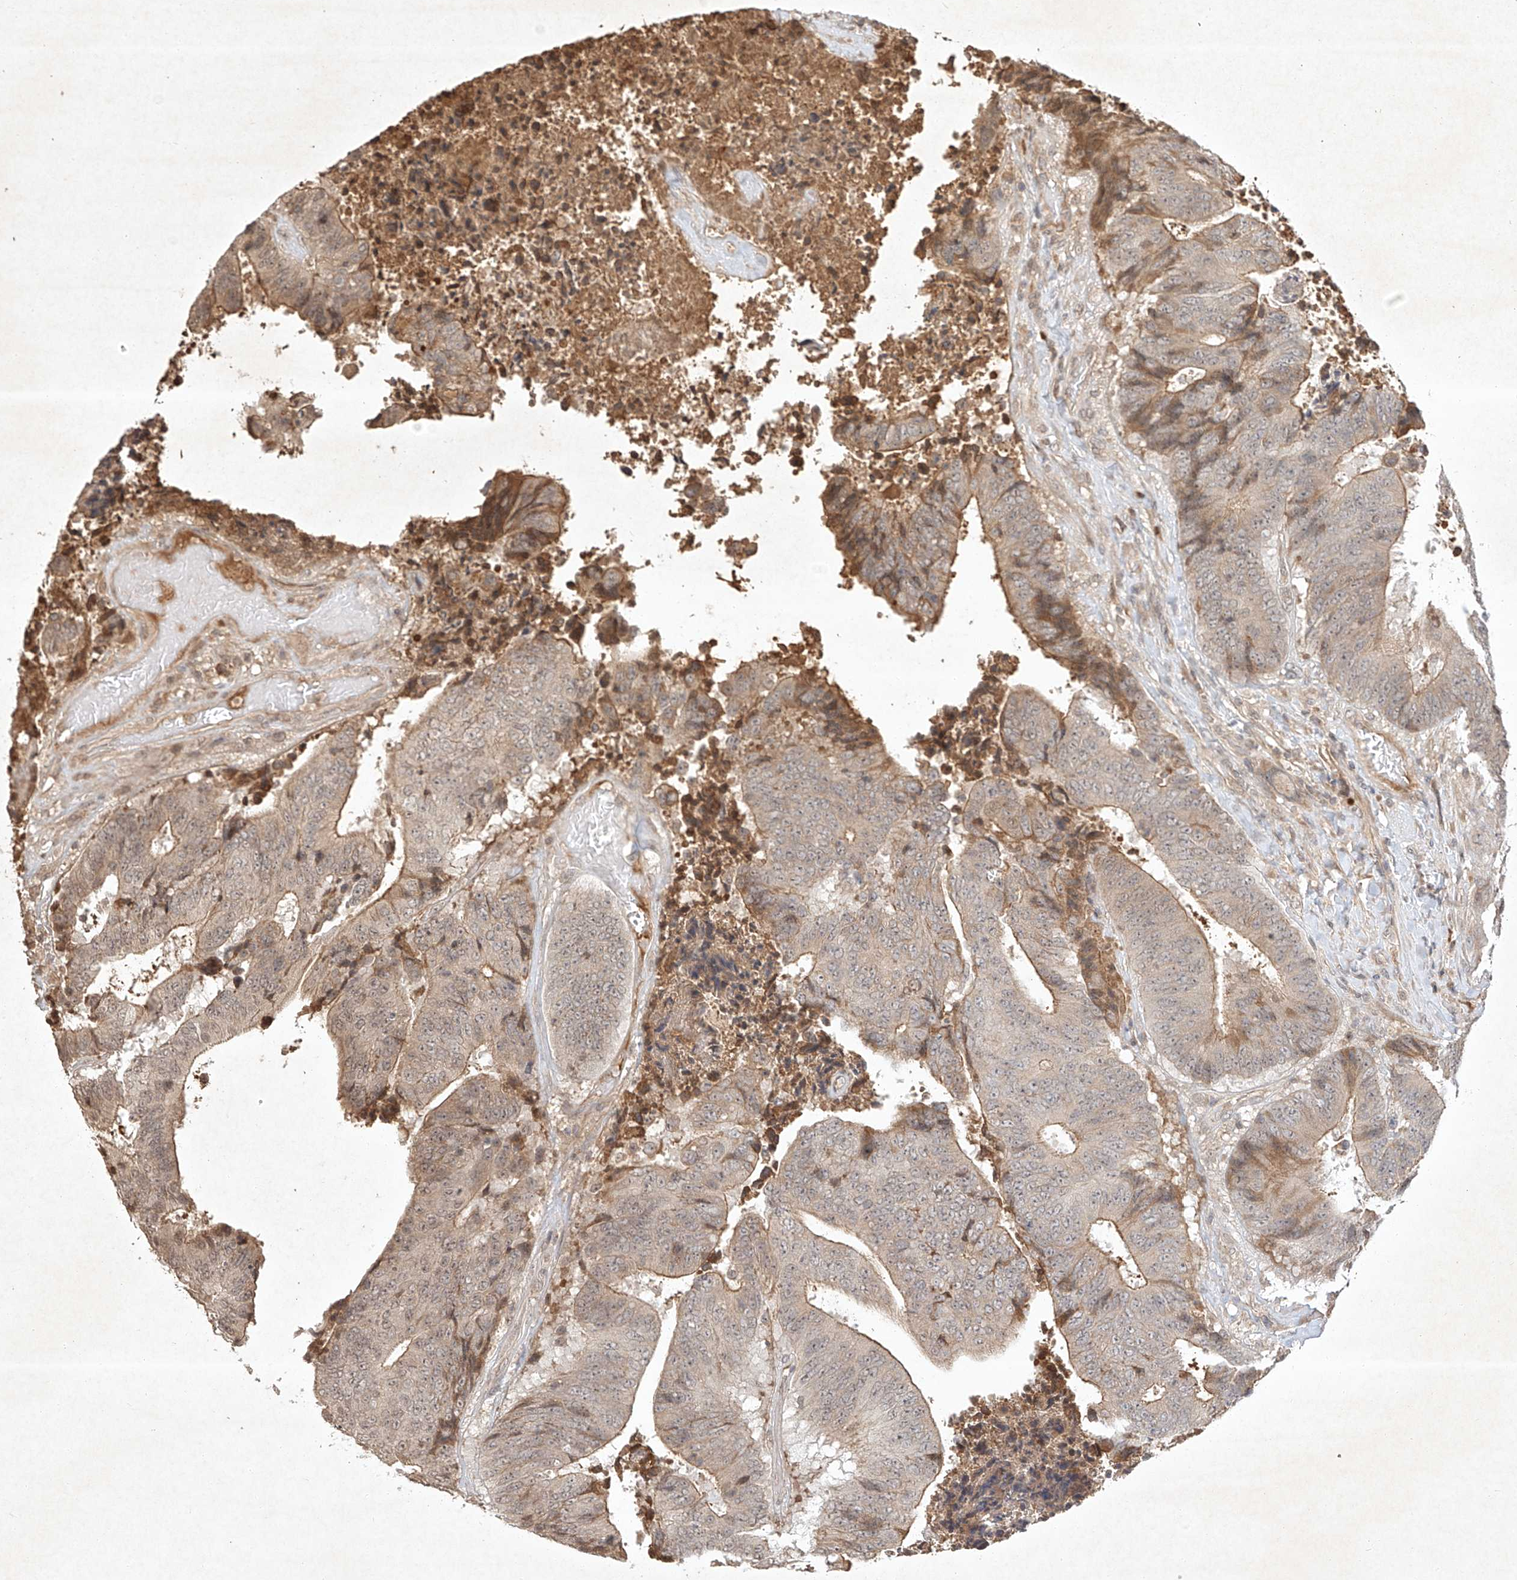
{"staining": {"intensity": "moderate", "quantity": "25%-75%", "location": "cytoplasmic/membranous"}, "tissue": "colorectal cancer", "cell_type": "Tumor cells", "image_type": "cancer", "snomed": [{"axis": "morphology", "description": "Adenocarcinoma, NOS"}, {"axis": "topography", "description": "Rectum"}], "caption": "Brown immunohistochemical staining in human colorectal cancer (adenocarcinoma) shows moderate cytoplasmic/membranous positivity in about 25%-75% of tumor cells. (DAB IHC, brown staining for protein, blue staining for nuclei).", "gene": "BTRC", "patient": {"sex": "male", "age": 72}}